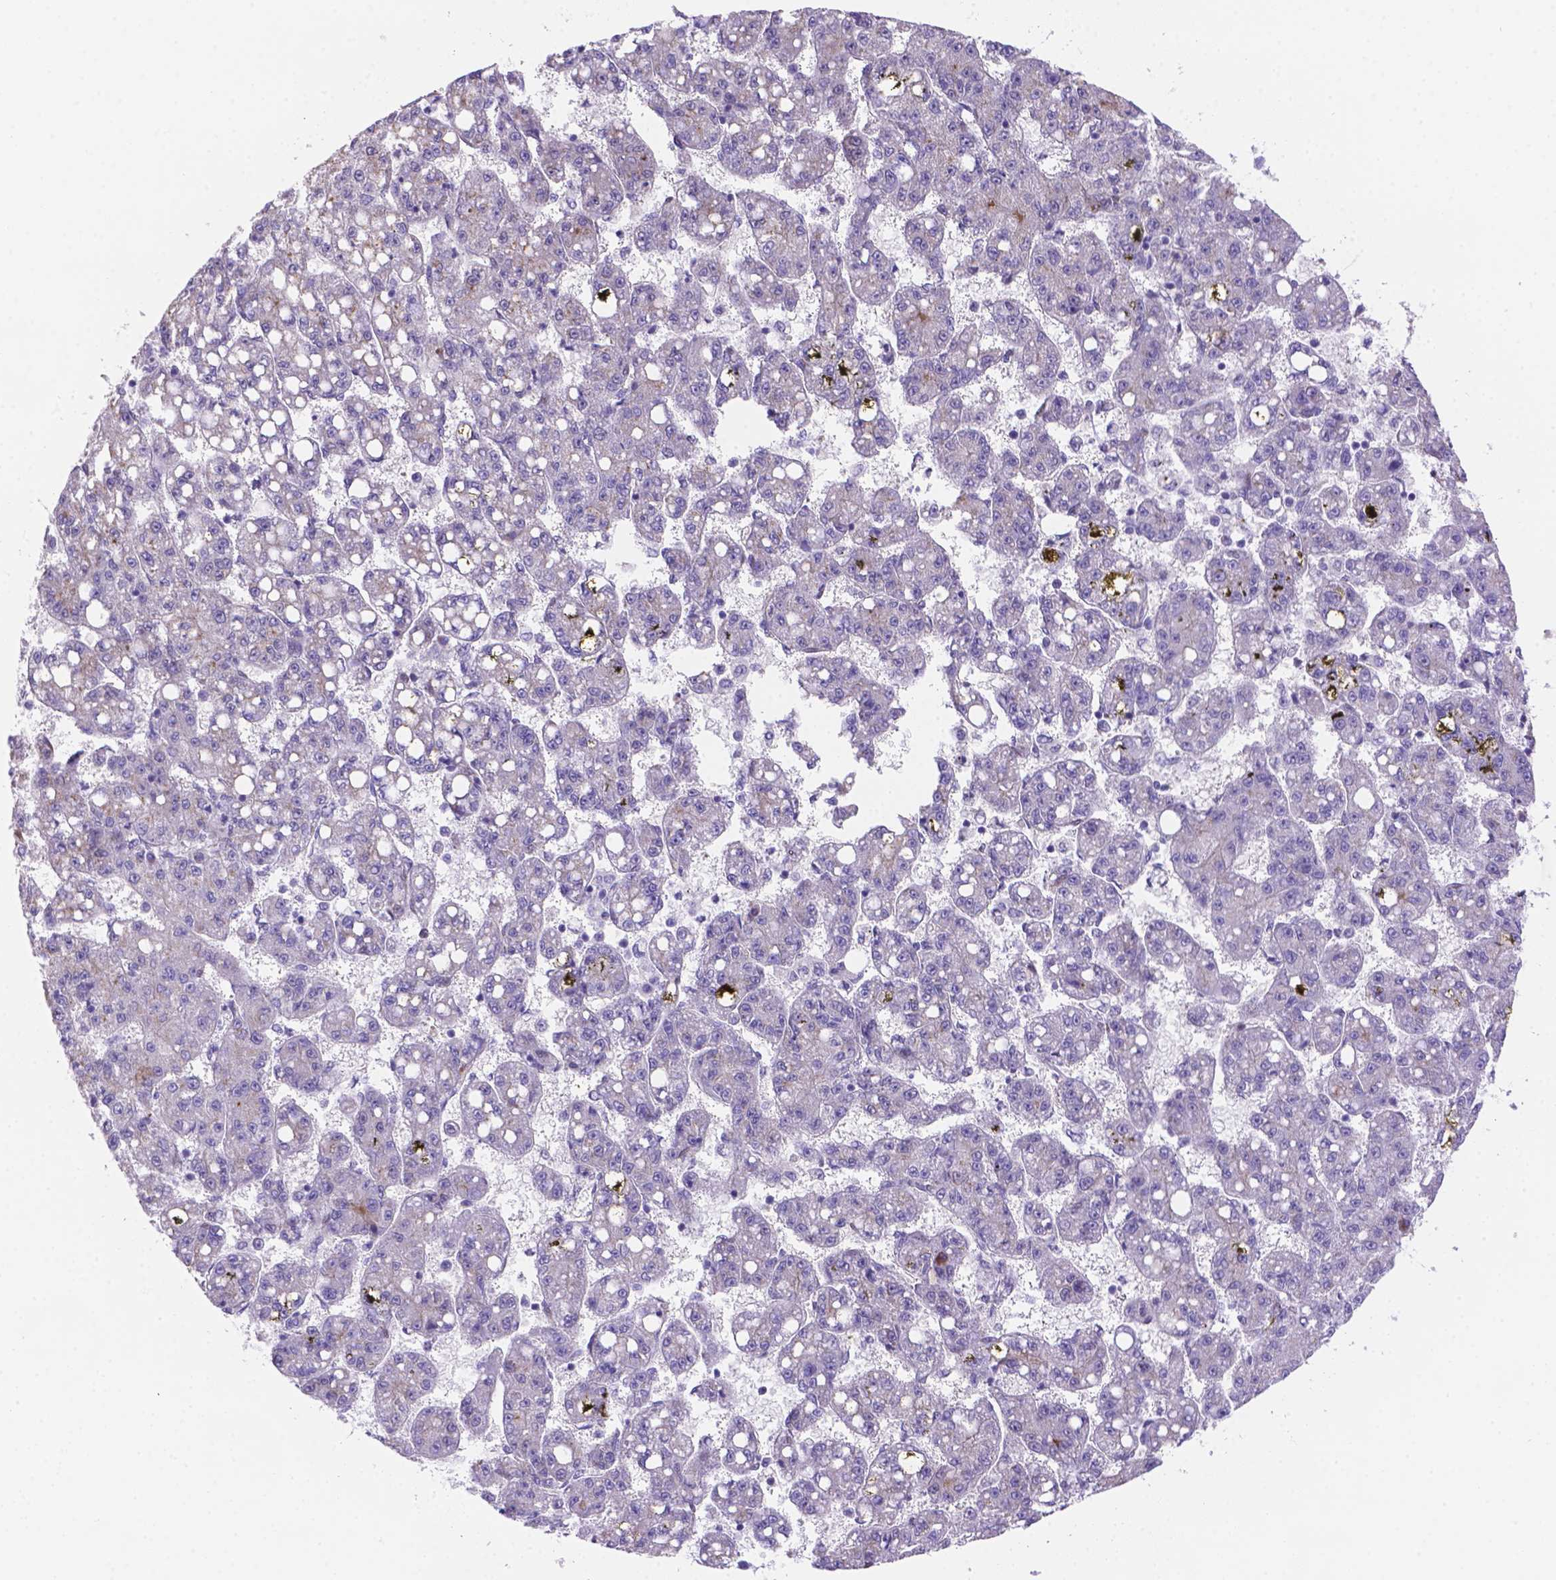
{"staining": {"intensity": "negative", "quantity": "none", "location": "none"}, "tissue": "liver cancer", "cell_type": "Tumor cells", "image_type": "cancer", "snomed": [{"axis": "morphology", "description": "Carcinoma, Hepatocellular, NOS"}, {"axis": "topography", "description": "Liver"}], "caption": "The micrograph shows no significant staining in tumor cells of liver cancer.", "gene": "YAP1", "patient": {"sex": "female", "age": 65}}